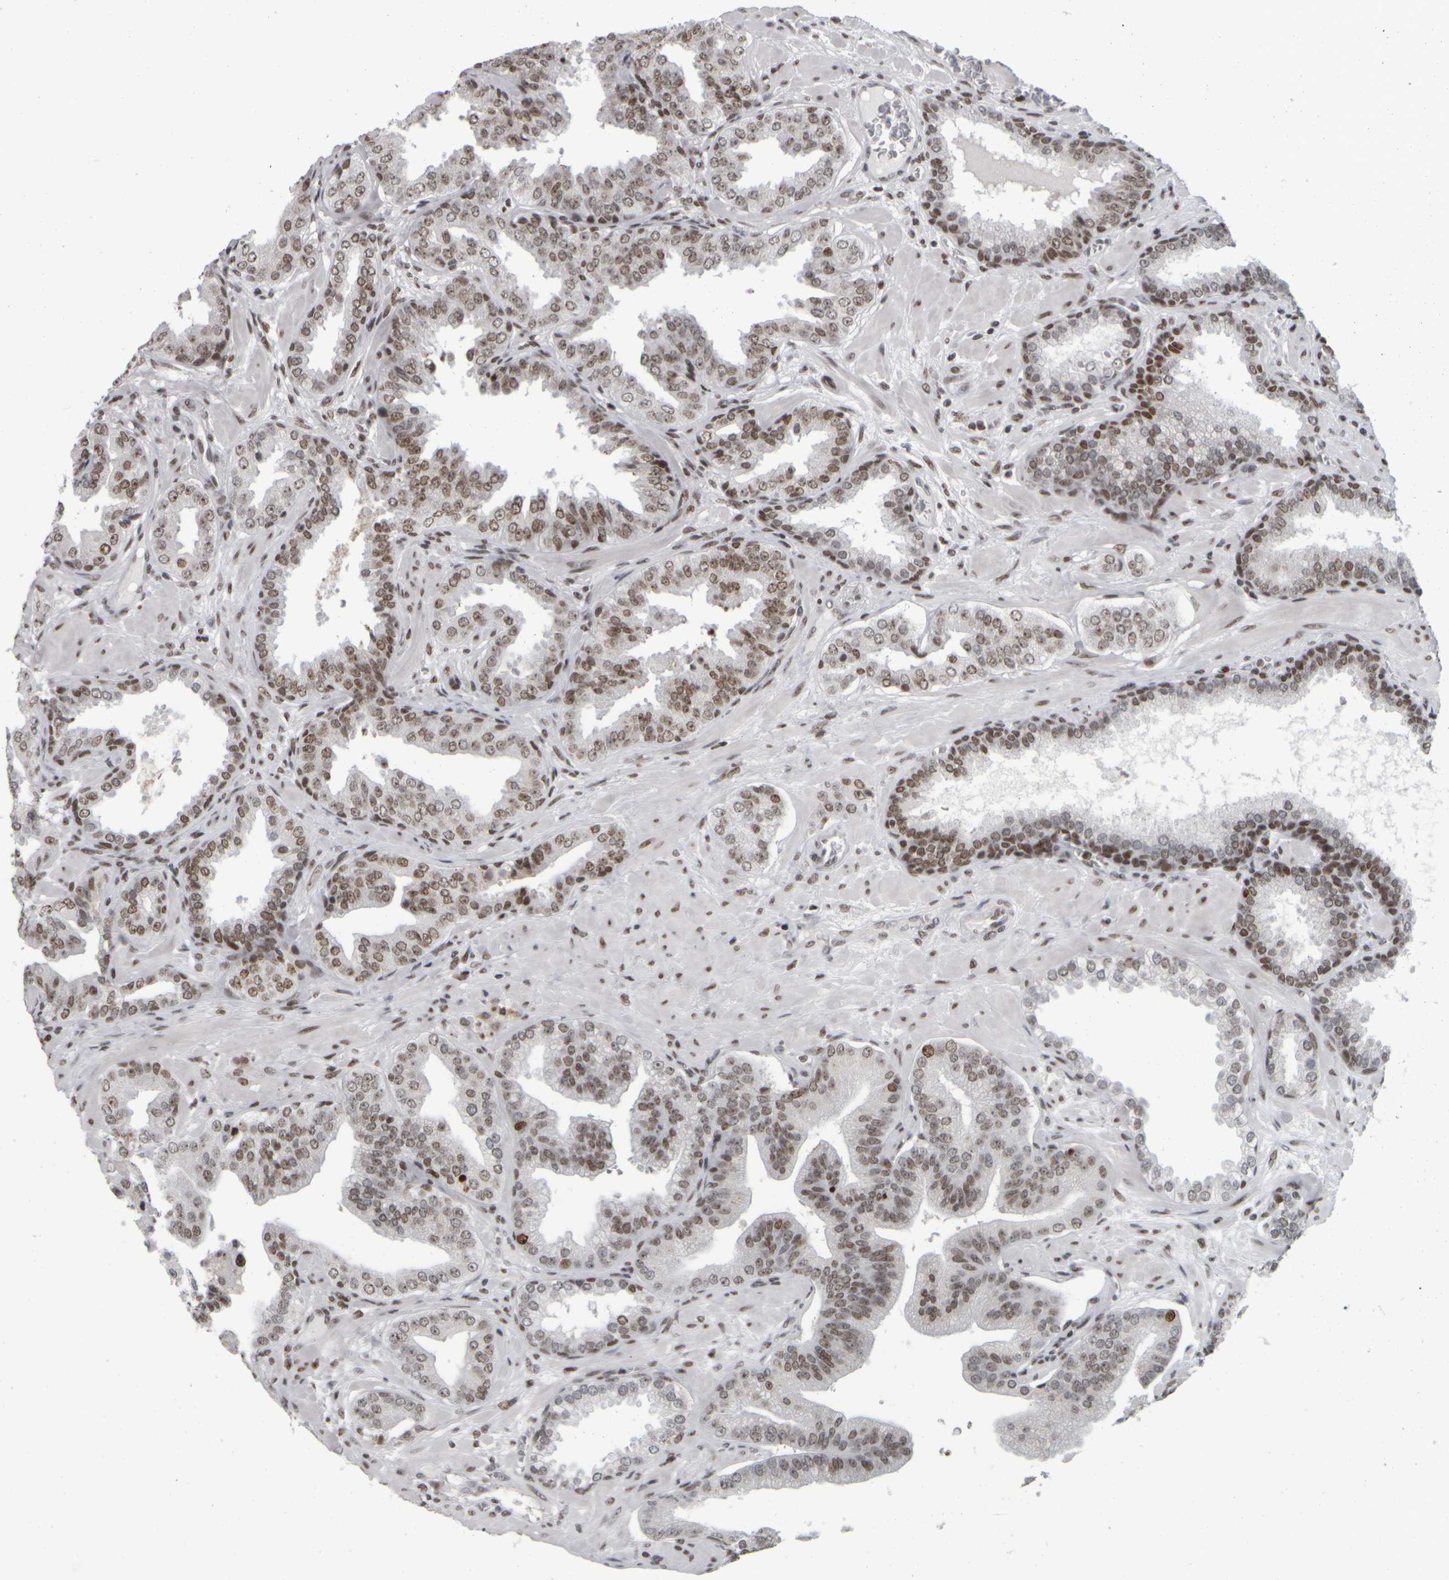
{"staining": {"intensity": "weak", "quantity": ">75%", "location": "nuclear"}, "tissue": "prostate cancer", "cell_type": "Tumor cells", "image_type": "cancer", "snomed": [{"axis": "morphology", "description": "Adenocarcinoma, Low grade"}, {"axis": "topography", "description": "Prostate"}], "caption": "Human prostate cancer stained with a protein marker shows weak staining in tumor cells.", "gene": "TOP2B", "patient": {"sex": "male", "age": 62}}